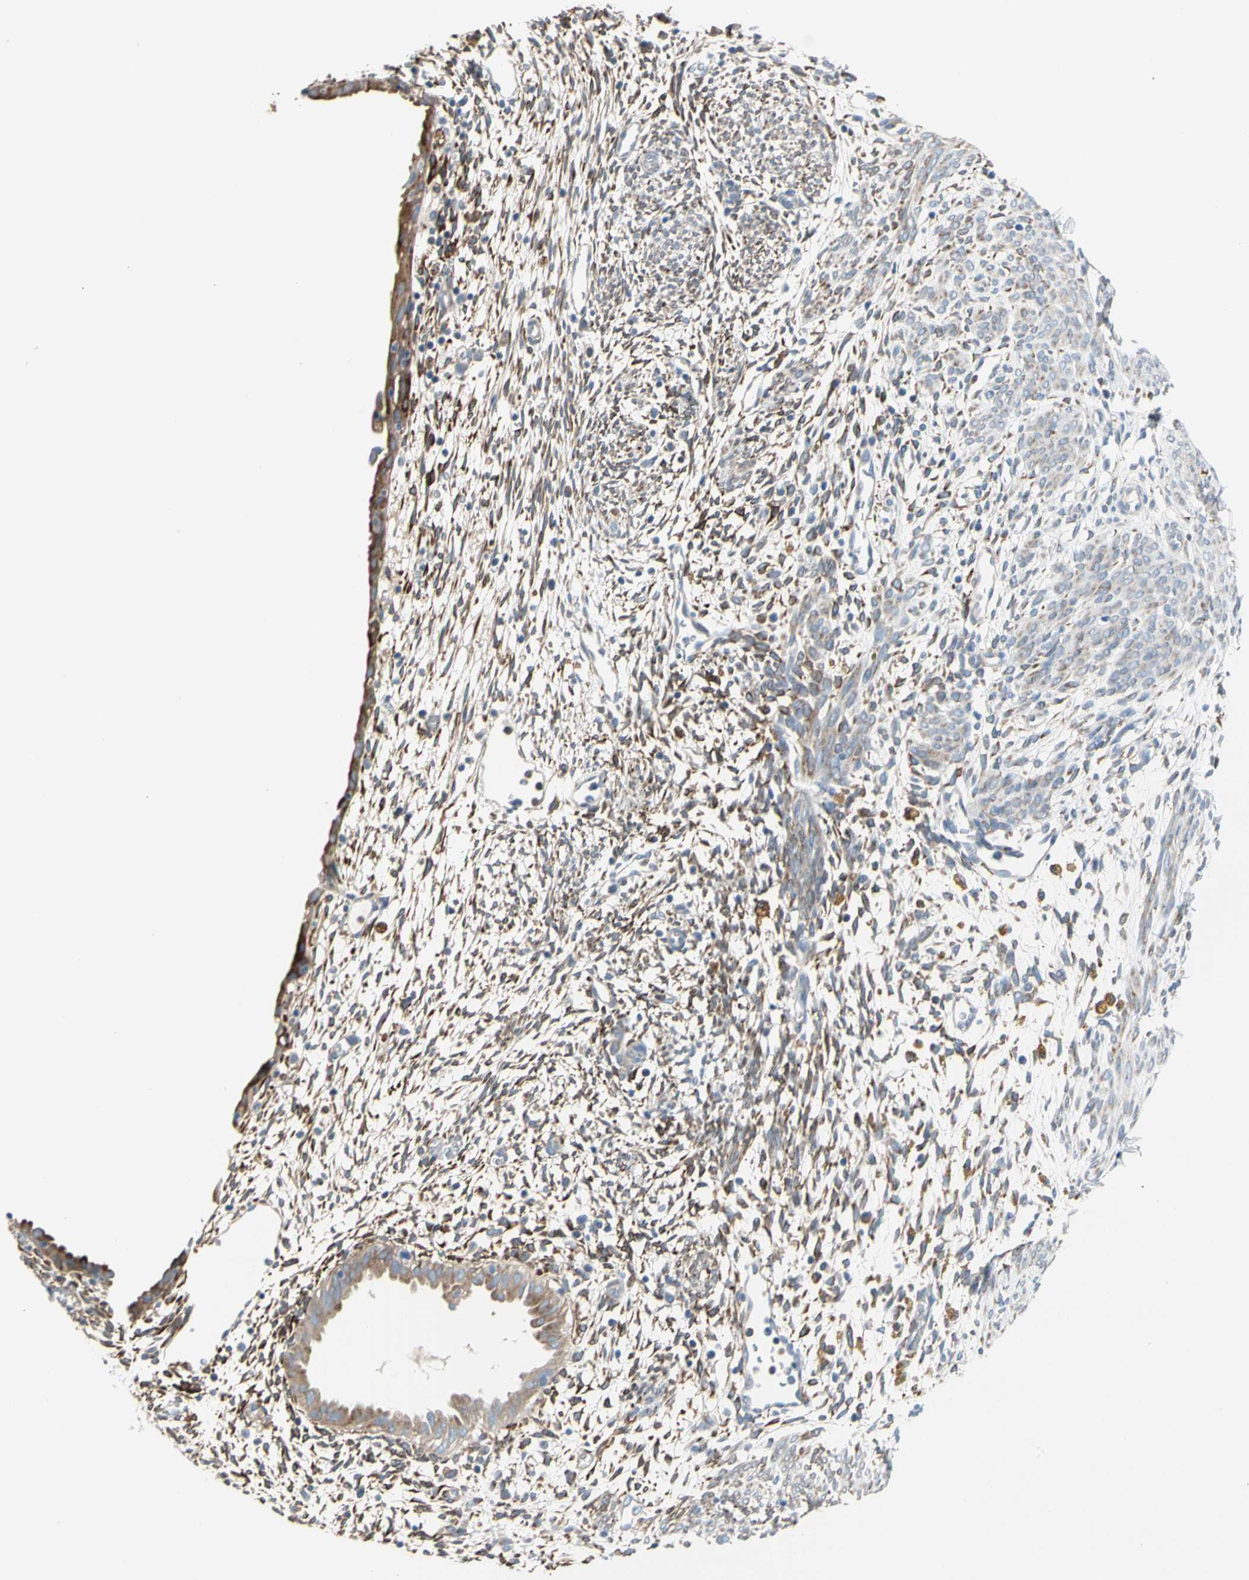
{"staining": {"intensity": "weak", "quantity": "25%-75%", "location": "cytoplasmic/membranous"}, "tissue": "endometrium", "cell_type": "Cells in endometrial stroma", "image_type": "normal", "snomed": [{"axis": "morphology", "description": "Normal tissue, NOS"}, {"axis": "morphology", "description": "Atrophy, NOS"}, {"axis": "topography", "description": "Uterus"}, {"axis": "topography", "description": "Endometrium"}], "caption": "The photomicrograph exhibits staining of normal endometrium, revealing weak cytoplasmic/membranous protein expression (brown color) within cells in endometrial stroma.", "gene": "LRPAP1", "patient": {"sex": "female", "age": 68}}